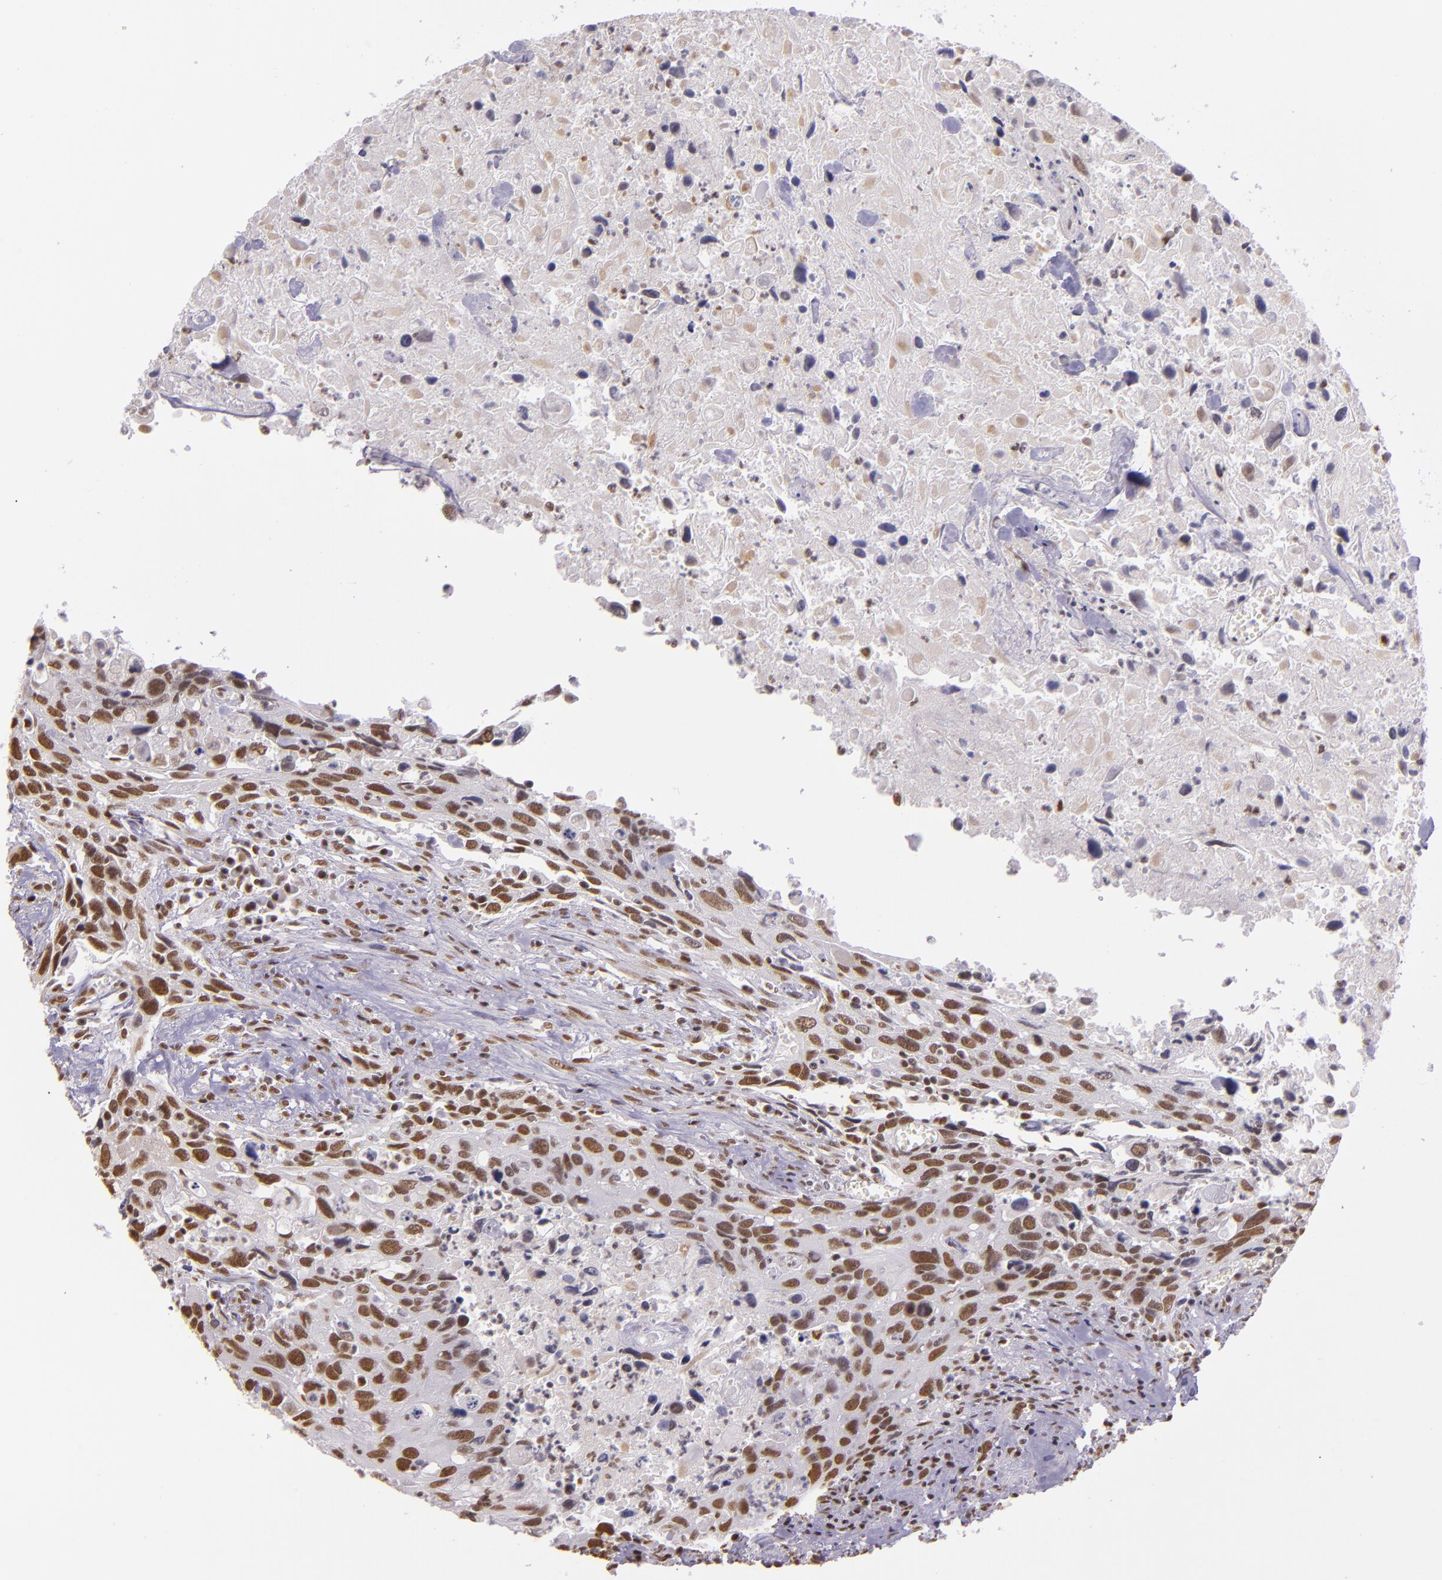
{"staining": {"intensity": "moderate", "quantity": ">75%", "location": "nuclear"}, "tissue": "urothelial cancer", "cell_type": "Tumor cells", "image_type": "cancer", "snomed": [{"axis": "morphology", "description": "Urothelial carcinoma, High grade"}, {"axis": "topography", "description": "Urinary bladder"}], "caption": "A brown stain highlights moderate nuclear expression of a protein in human urothelial carcinoma (high-grade) tumor cells. (Brightfield microscopy of DAB IHC at high magnification).", "gene": "USF1", "patient": {"sex": "male", "age": 71}}